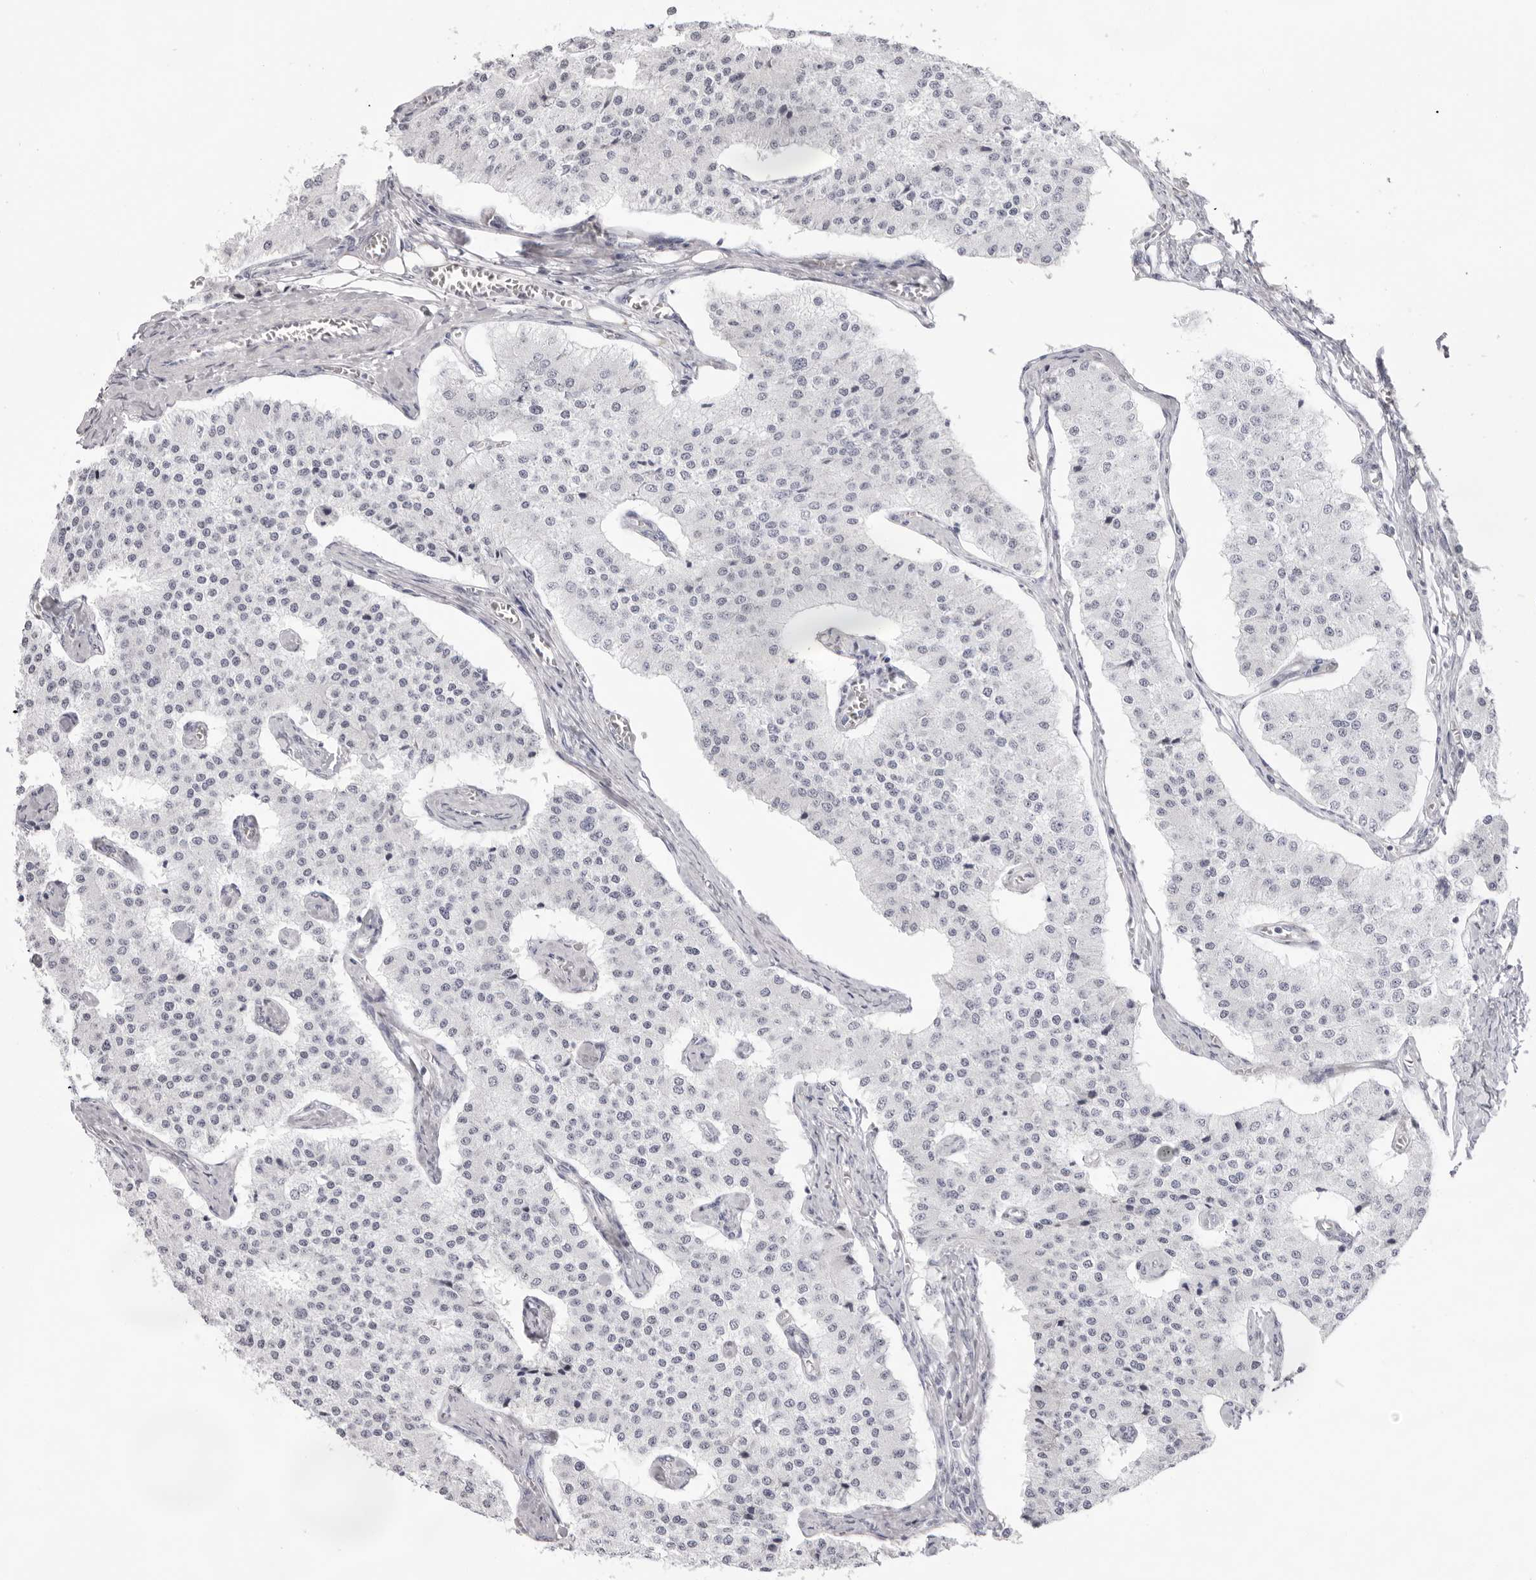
{"staining": {"intensity": "negative", "quantity": "none", "location": "none"}, "tissue": "carcinoid", "cell_type": "Tumor cells", "image_type": "cancer", "snomed": [{"axis": "morphology", "description": "Carcinoid, malignant, NOS"}, {"axis": "topography", "description": "Colon"}], "caption": "Protein analysis of carcinoid shows no significant positivity in tumor cells.", "gene": "KLK12", "patient": {"sex": "female", "age": 52}}